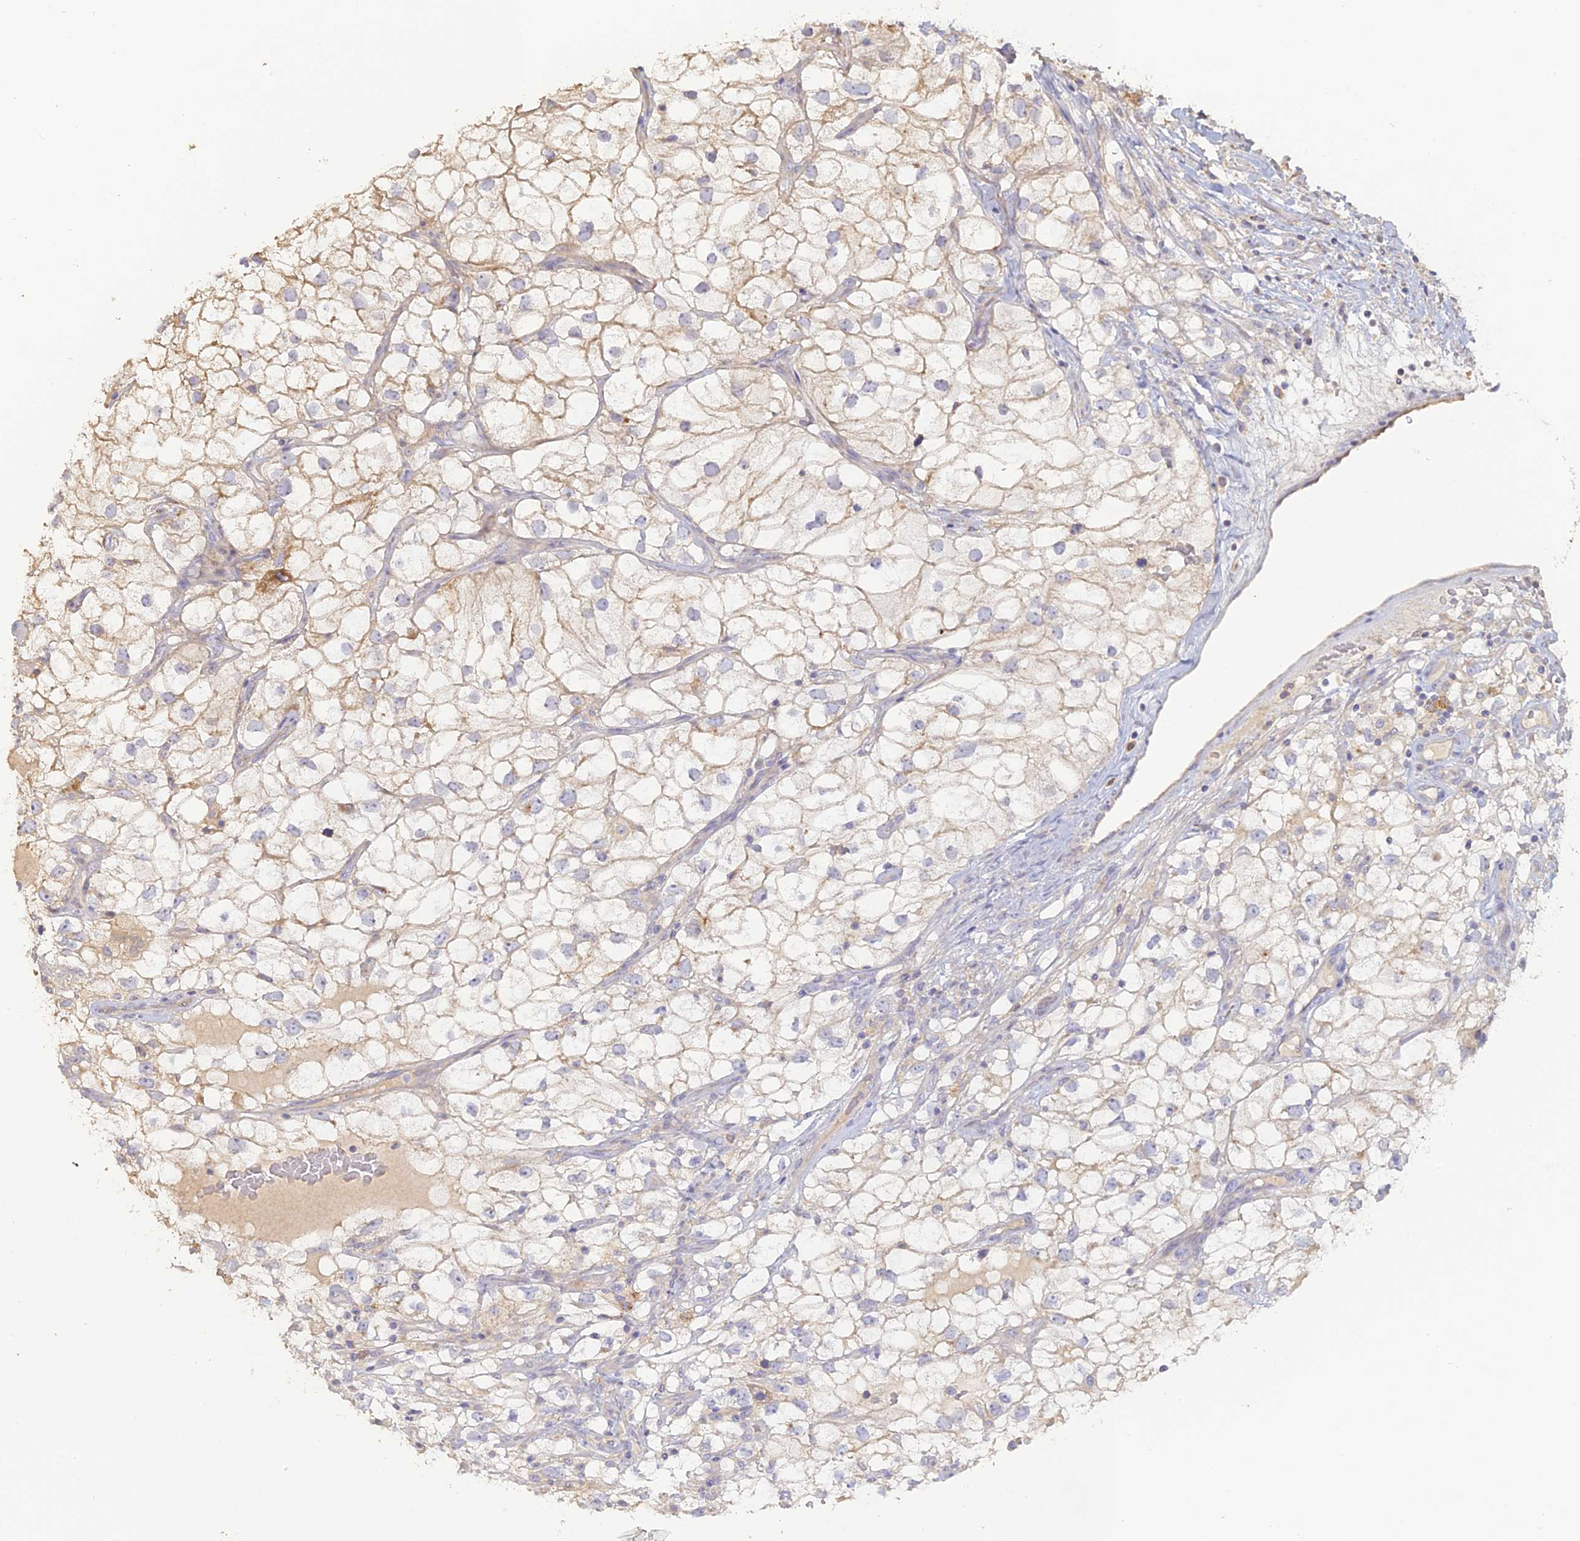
{"staining": {"intensity": "weak", "quantity": "<25%", "location": "cytoplasmic/membranous"}, "tissue": "renal cancer", "cell_type": "Tumor cells", "image_type": "cancer", "snomed": [{"axis": "morphology", "description": "Adenocarcinoma, NOS"}, {"axis": "topography", "description": "Kidney"}], "caption": "Immunohistochemistry image of adenocarcinoma (renal) stained for a protein (brown), which demonstrates no positivity in tumor cells.", "gene": "SFT2D2", "patient": {"sex": "male", "age": 59}}